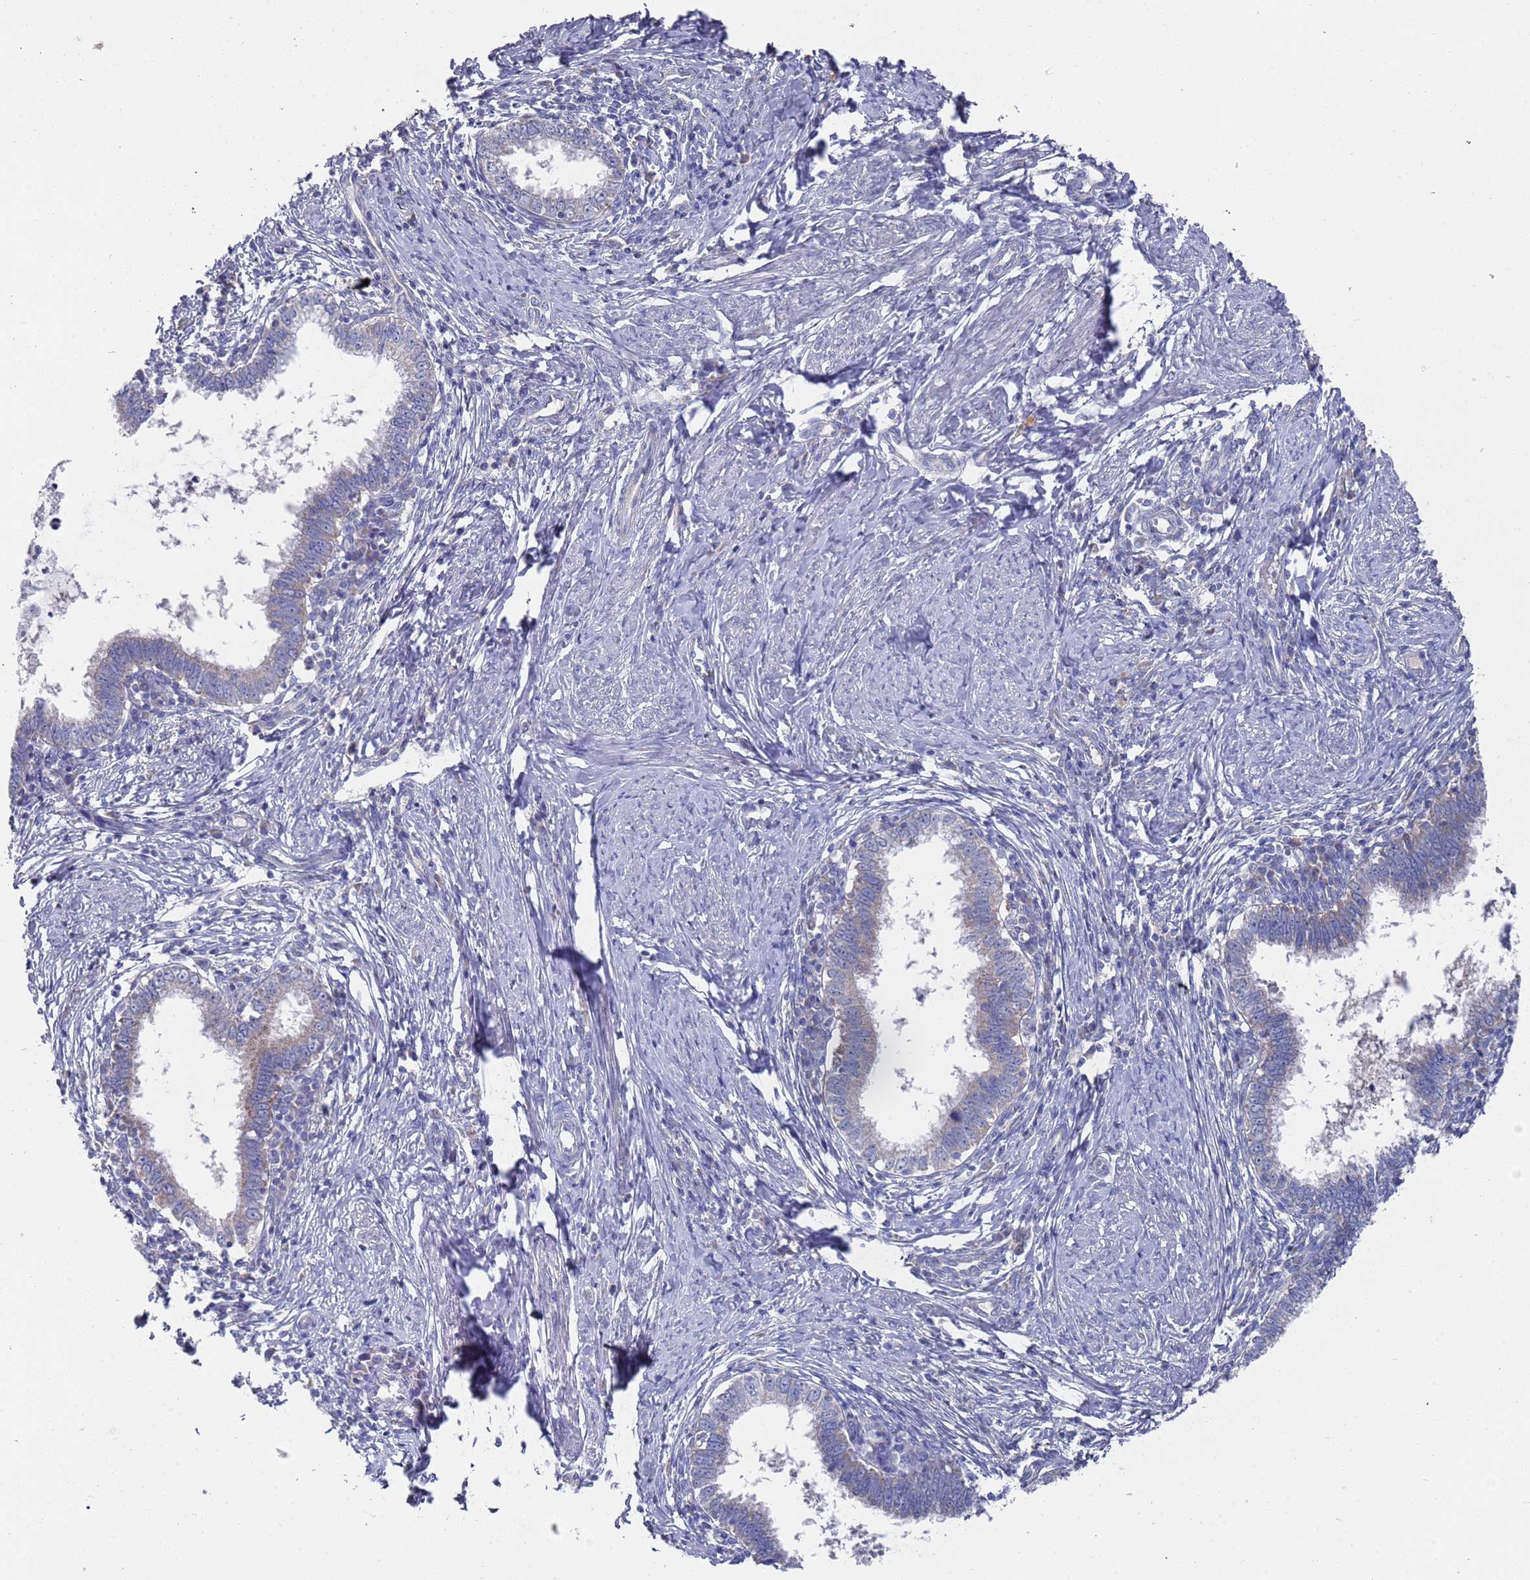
{"staining": {"intensity": "weak", "quantity": "<25%", "location": "cytoplasmic/membranous"}, "tissue": "cervical cancer", "cell_type": "Tumor cells", "image_type": "cancer", "snomed": [{"axis": "morphology", "description": "Adenocarcinoma, NOS"}, {"axis": "topography", "description": "Cervix"}], "caption": "An immunohistochemistry histopathology image of cervical adenocarcinoma is shown. There is no staining in tumor cells of cervical adenocarcinoma. (Brightfield microscopy of DAB immunohistochemistry at high magnification).", "gene": "NPEPPS", "patient": {"sex": "female", "age": 36}}